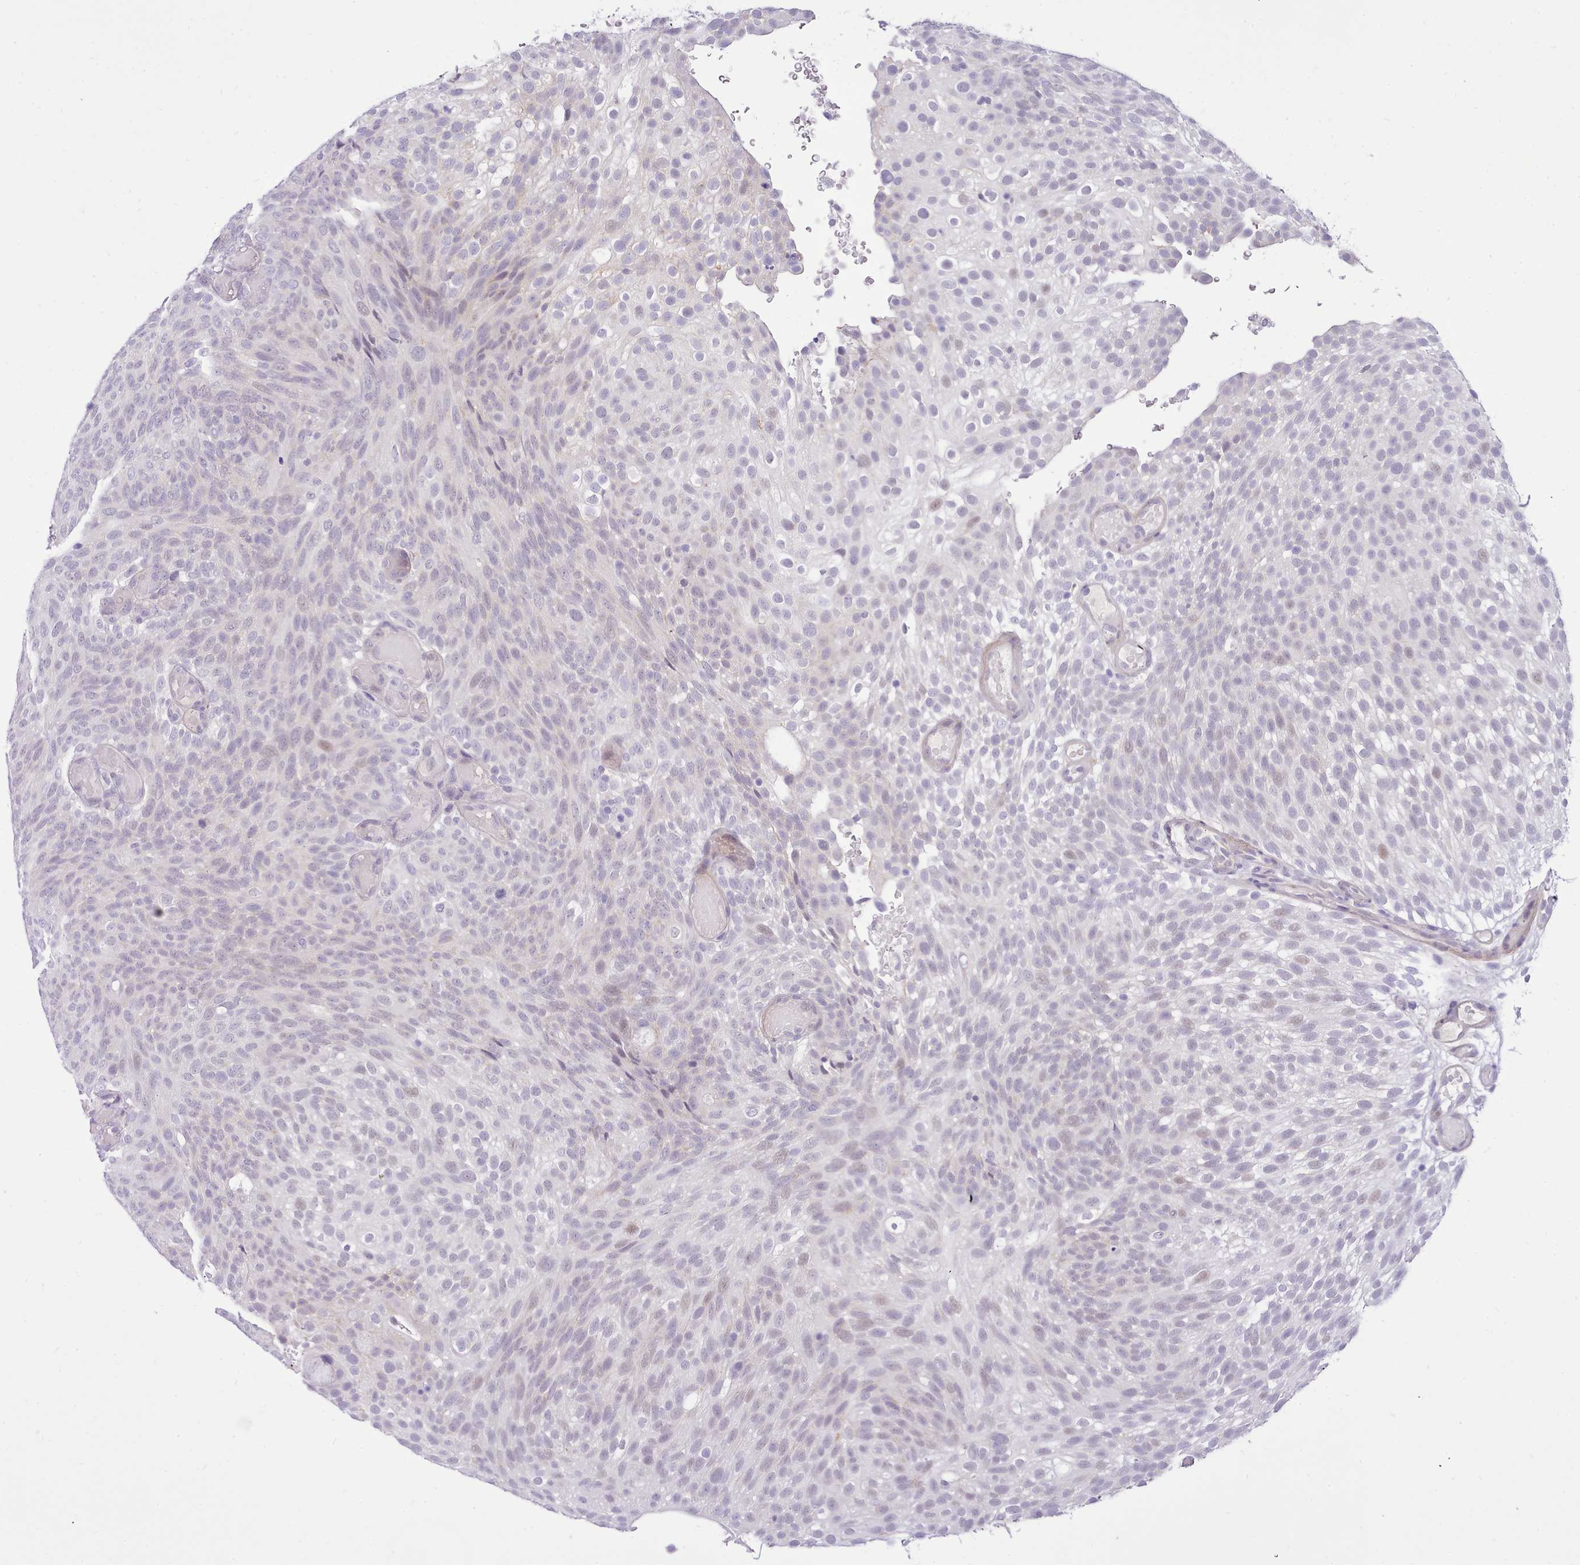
{"staining": {"intensity": "negative", "quantity": "none", "location": "none"}, "tissue": "urothelial cancer", "cell_type": "Tumor cells", "image_type": "cancer", "snomed": [{"axis": "morphology", "description": "Urothelial carcinoma, Low grade"}, {"axis": "topography", "description": "Urinary bladder"}], "caption": "Human urothelial cancer stained for a protein using immunohistochemistry exhibits no expression in tumor cells.", "gene": "LRRC37A", "patient": {"sex": "male", "age": 78}}